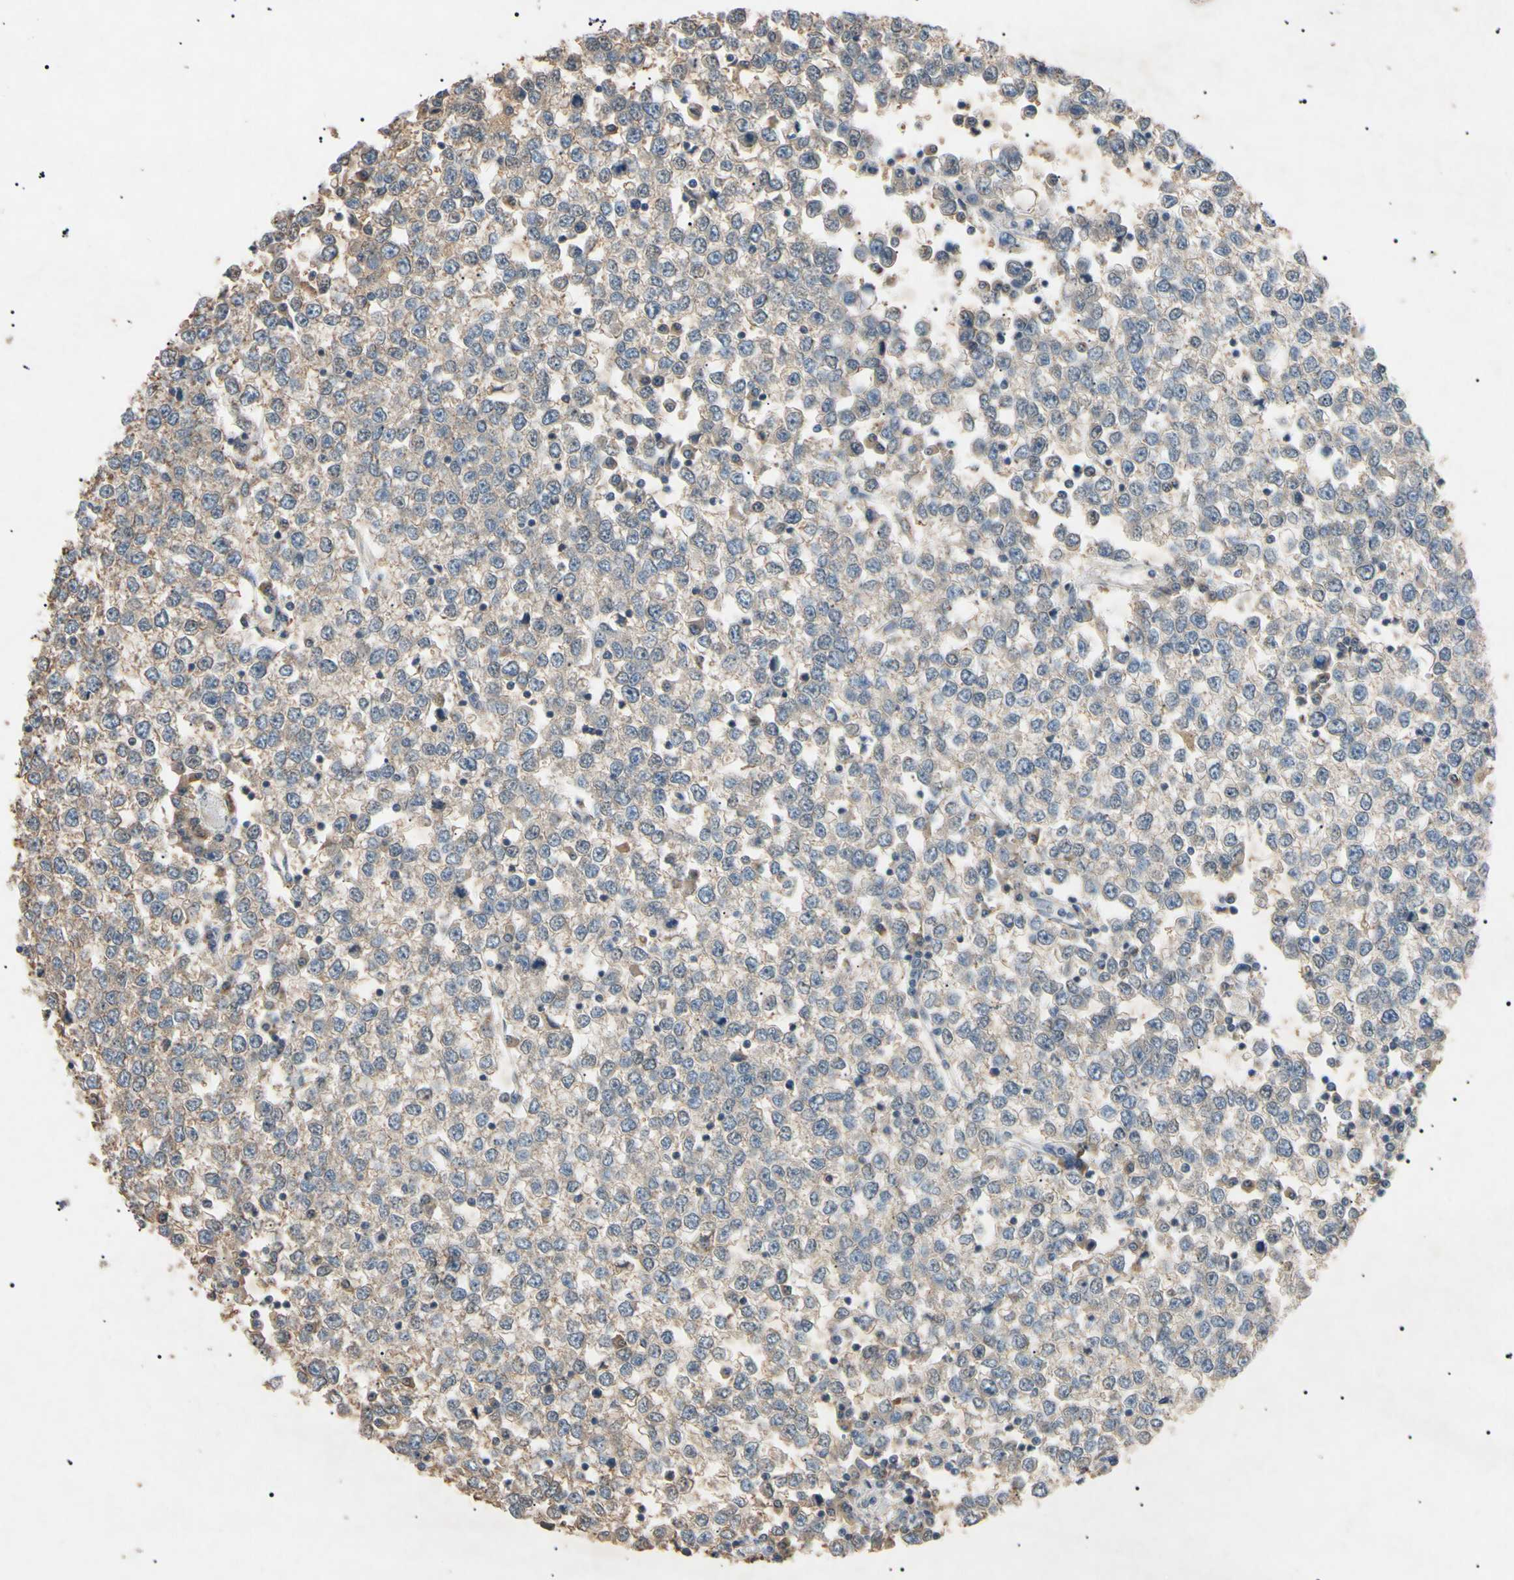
{"staining": {"intensity": "negative", "quantity": "none", "location": "none"}, "tissue": "testis cancer", "cell_type": "Tumor cells", "image_type": "cancer", "snomed": [{"axis": "morphology", "description": "Seminoma, NOS"}, {"axis": "topography", "description": "Testis"}], "caption": "The immunohistochemistry micrograph has no significant expression in tumor cells of testis seminoma tissue.", "gene": "TUBB4A", "patient": {"sex": "male", "age": 65}}